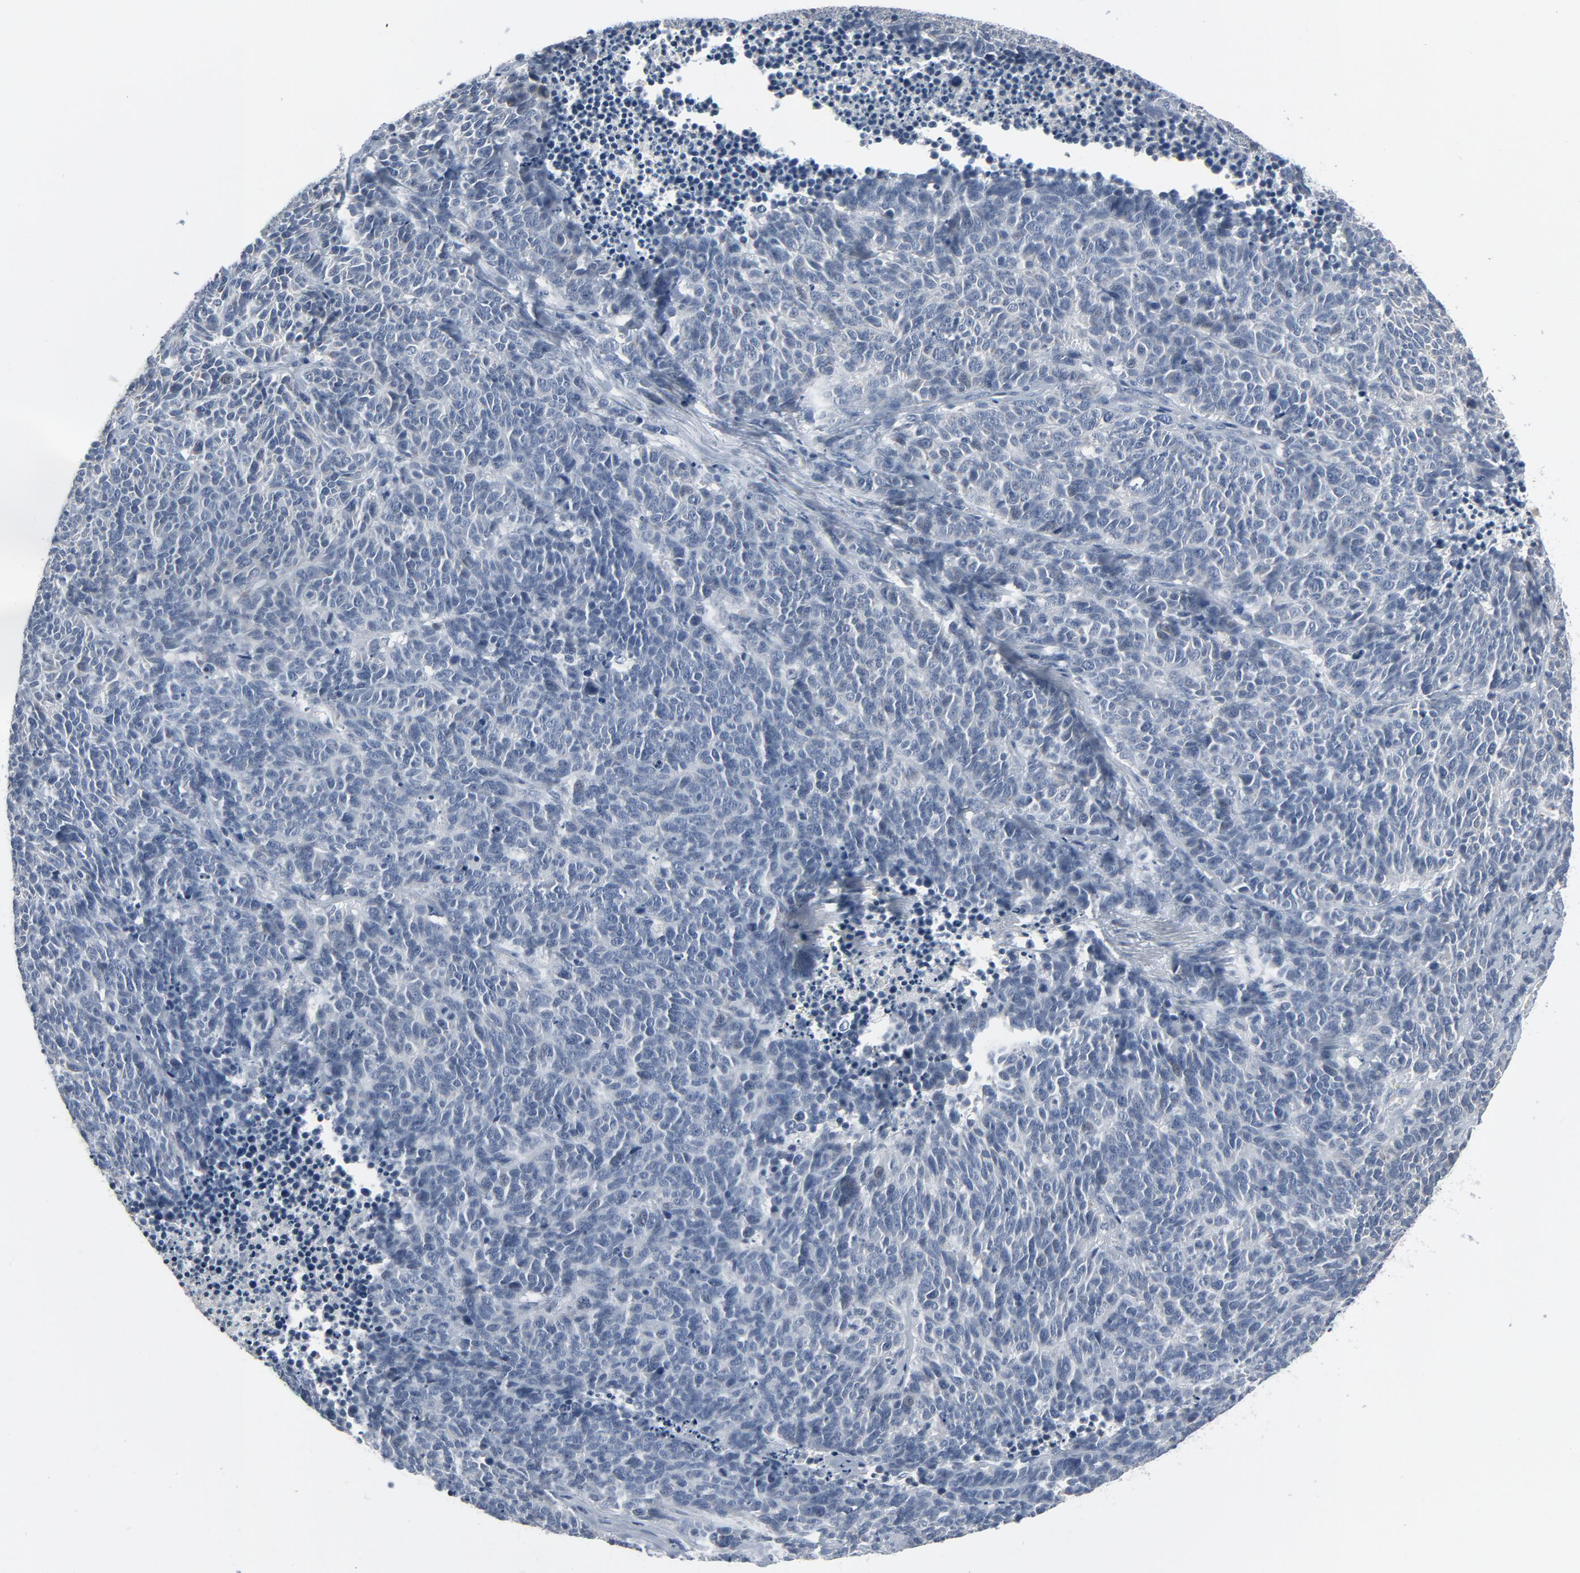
{"staining": {"intensity": "negative", "quantity": "none", "location": "none"}, "tissue": "lung cancer", "cell_type": "Tumor cells", "image_type": "cancer", "snomed": [{"axis": "morphology", "description": "Neoplasm, malignant, NOS"}, {"axis": "topography", "description": "Lung"}], "caption": "A histopathology image of human lung cancer (malignant neoplasm) is negative for staining in tumor cells. (DAB immunohistochemistry visualized using brightfield microscopy, high magnification).", "gene": "GPX2", "patient": {"sex": "female", "age": 58}}